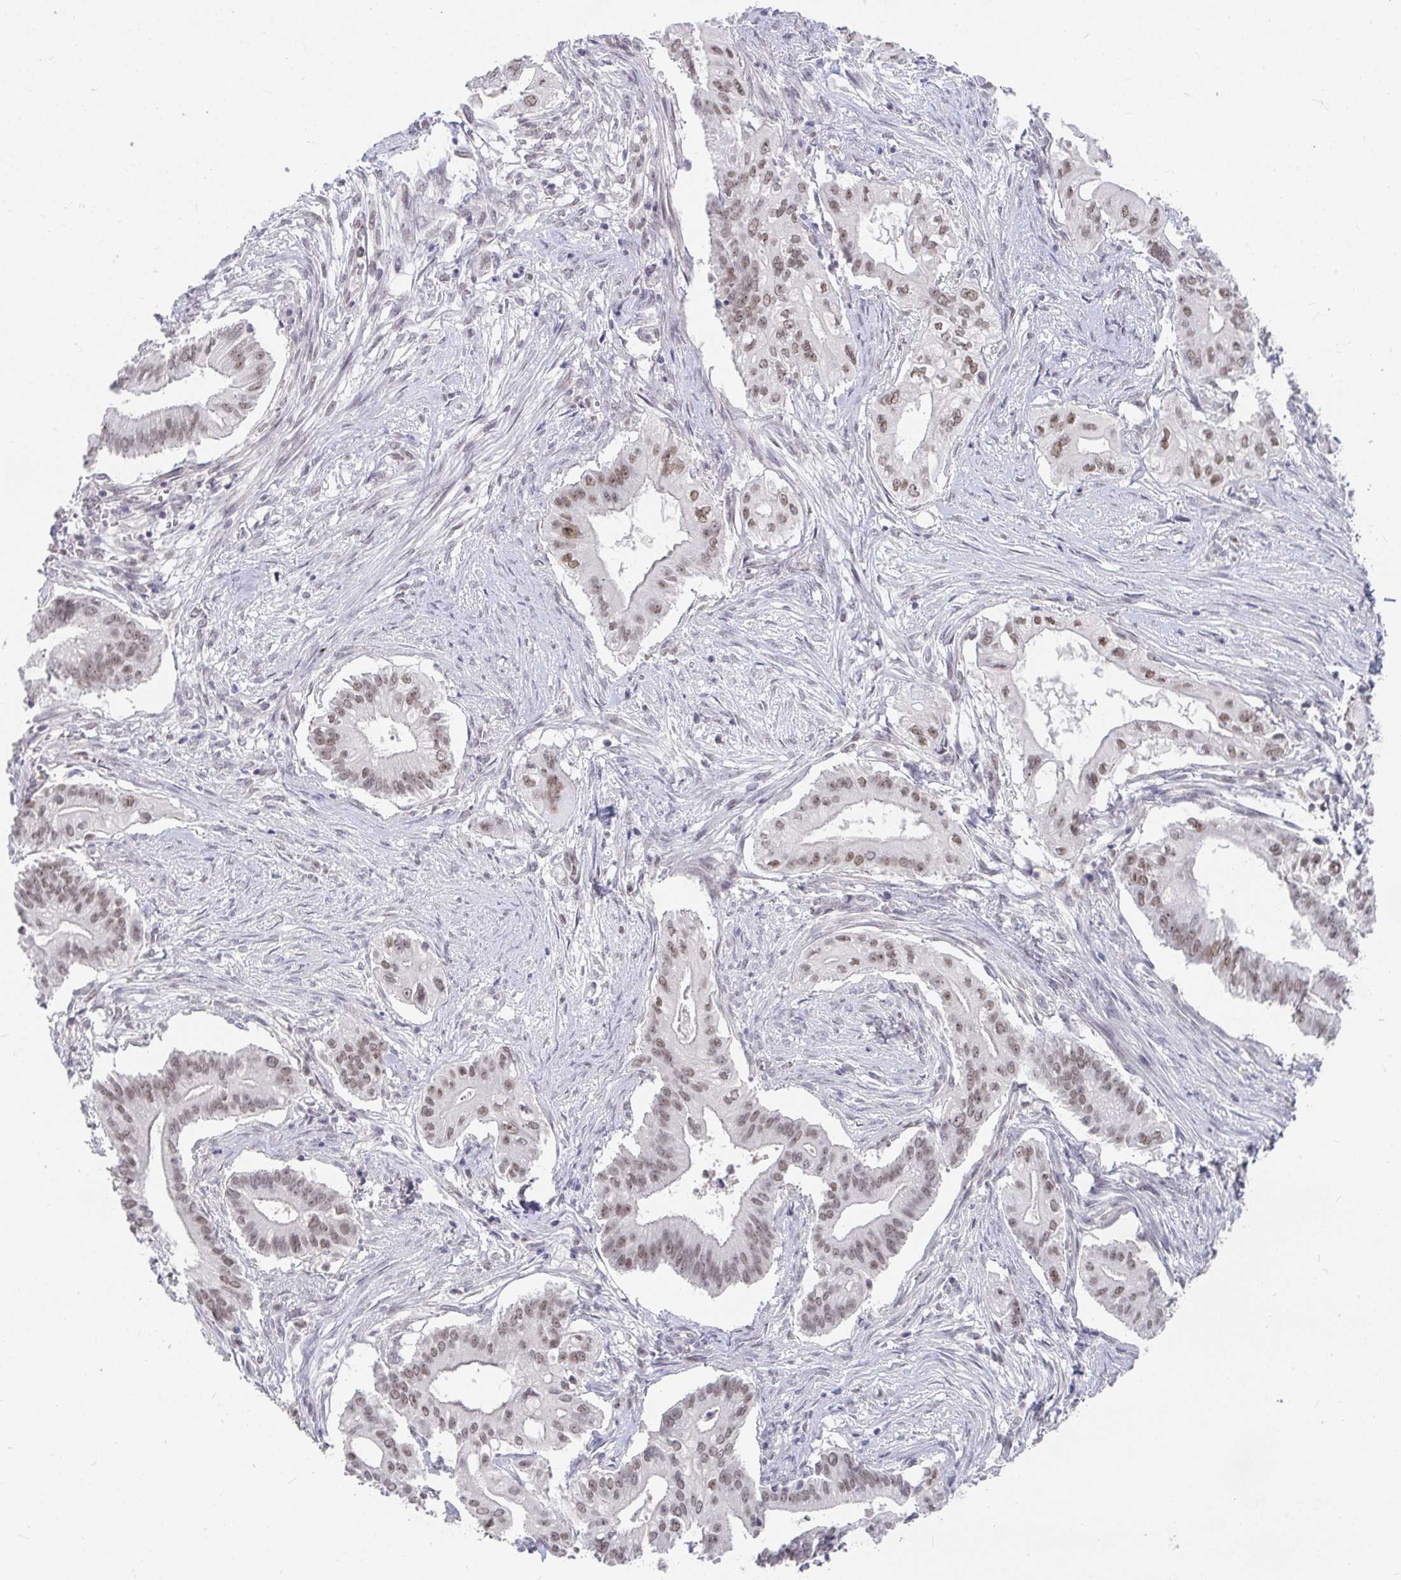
{"staining": {"intensity": "moderate", "quantity": "25%-75%", "location": "nuclear"}, "tissue": "pancreatic cancer", "cell_type": "Tumor cells", "image_type": "cancer", "snomed": [{"axis": "morphology", "description": "Adenocarcinoma, NOS"}, {"axis": "topography", "description": "Pancreas"}], "caption": "Immunohistochemistry (IHC) photomicrograph of neoplastic tissue: human pancreatic cancer (adenocarcinoma) stained using IHC exhibits medium levels of moderate protein expression localized specifically in the nuclear of tumor cells, appearing as a nuclear brown color.", "gene": "RCOR1", "patient": {"sex": "female", "age": 68}}